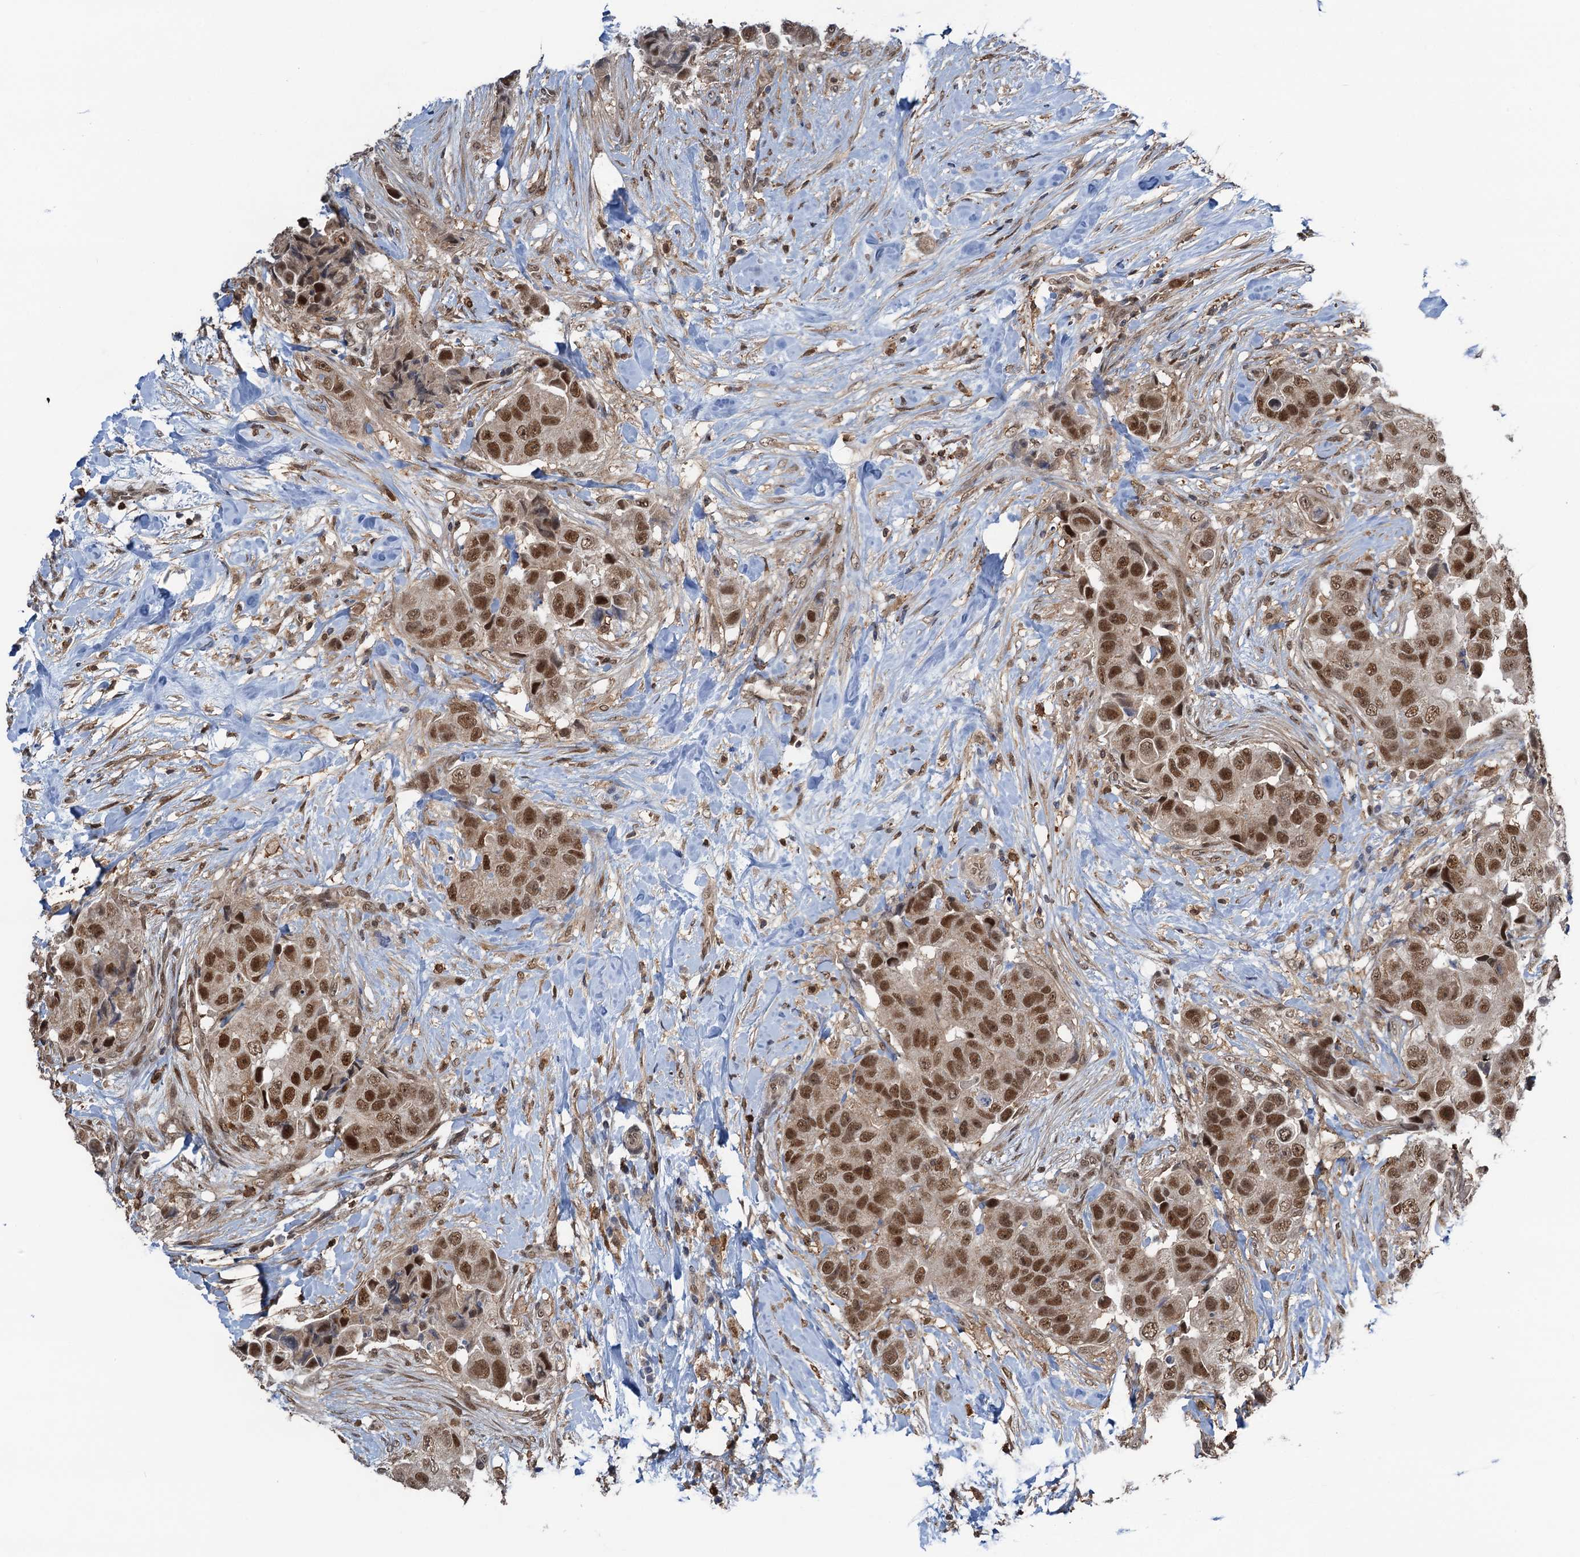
{"staining": {"intensity": "moderate", "quantity": ">75%", "location": "nuclear"}, "tissue": "breast cancer", "cell_type": "Tumor cells", "image_type": "cancer", "snomed": [{"axis": "morphology", "description": "Normal tissue, NOS"}, {"axis": "morphology", "description": "Duct carcinoma"}, {"axis": "topography", "description": "Breast"}], "caption": "A histopathology image showing moderate nuclear expression in approximately >75% of tumor cells in breast cancer (infiltrating ductal carcinoma), as visualized by brown immunohistochemical staining.", "gene": "ZNF609", "patient": {"sex": "female", "age": 62}}